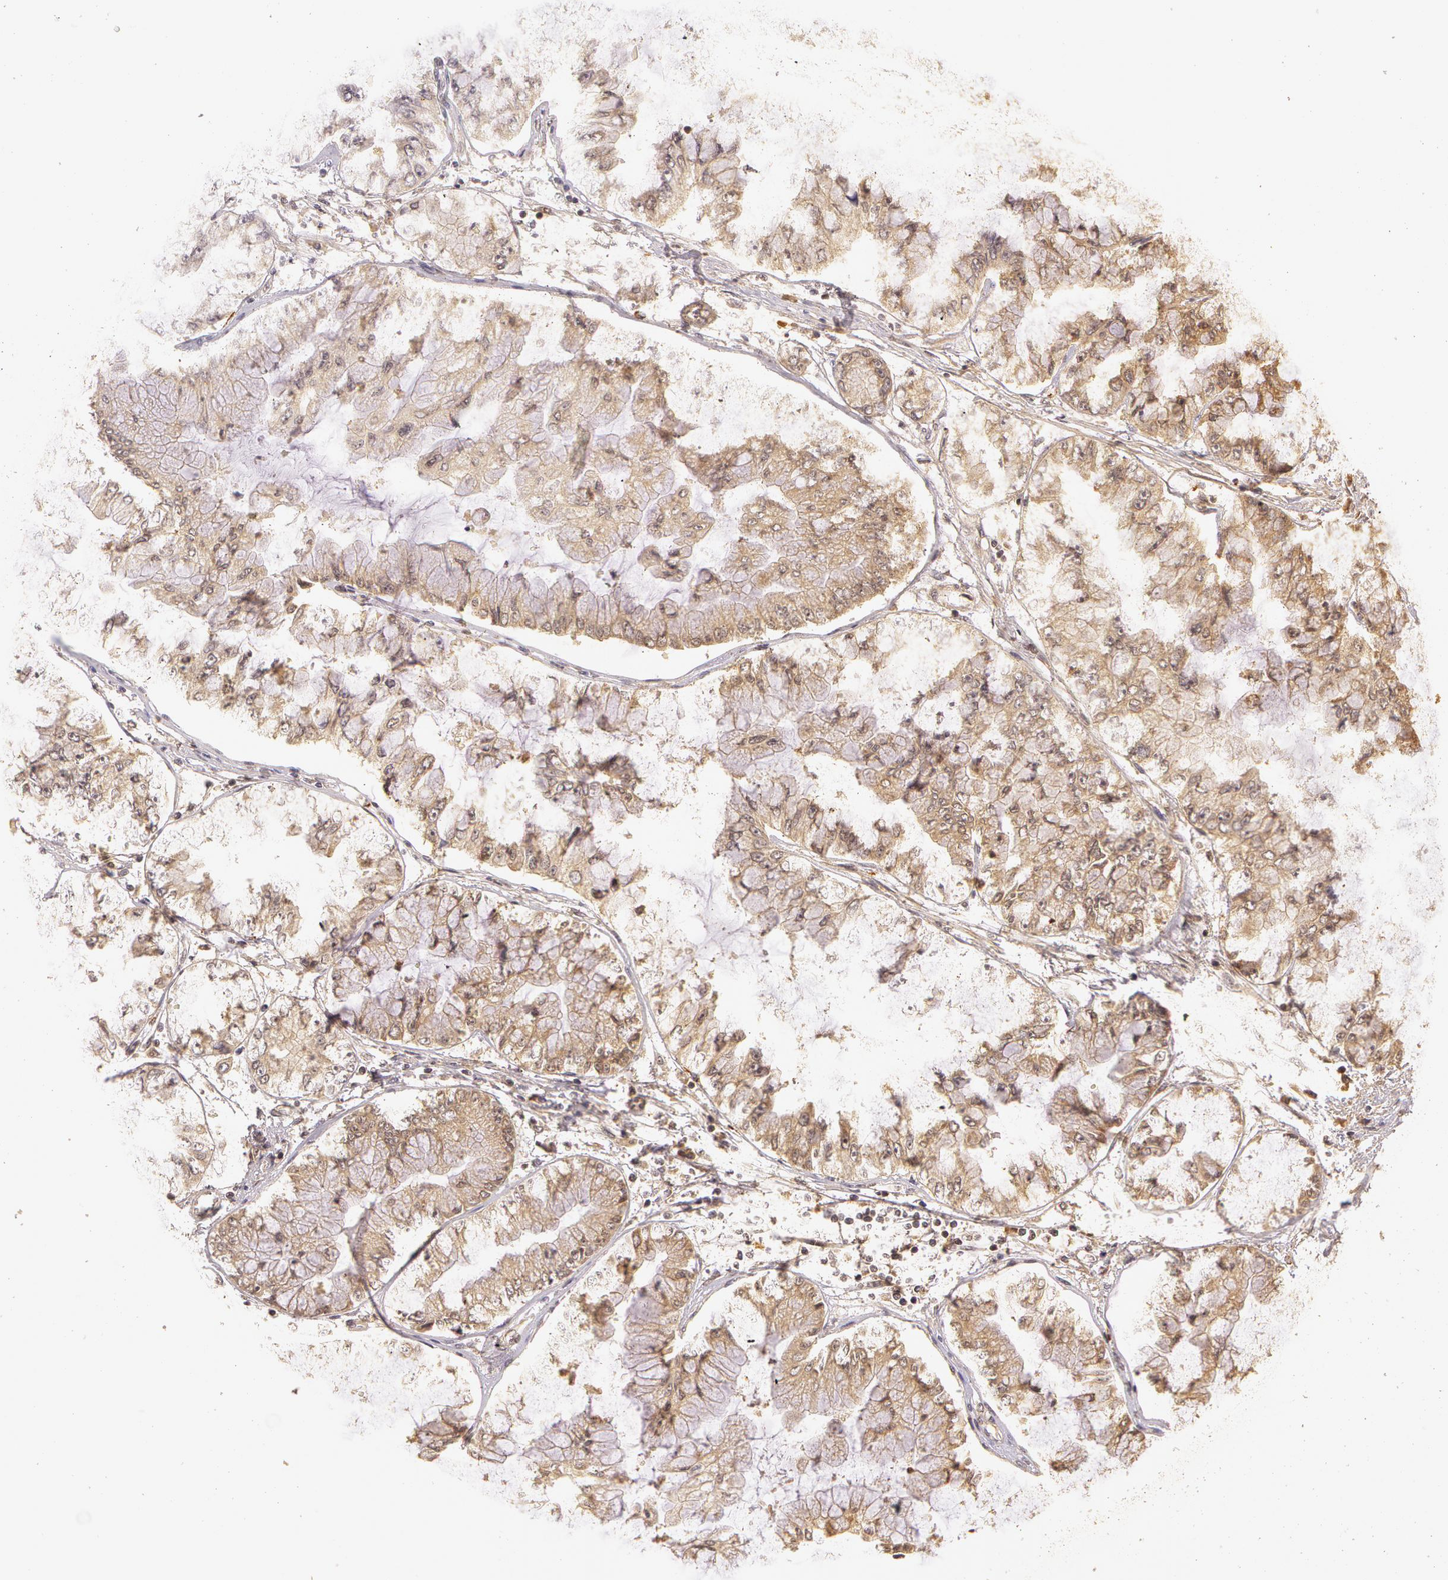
{"staining": {"intensity": "moderate", "quantity": ">75%", "location": "cytoplasmic/membranous"}, "tissue": "liver cancer", "cell_type": "Tumor cells", "image_type": "cancer", "snomed": [{"axis": "morphology", "description": "Cholangiocarcinoma"}, {"axis": "topography", "description": "Liver"}], "caption": "A brown stain labels moderate cytoplasmic/membranous positivity of a protein in human liver cancer (cholangiocarcinoma) tumor cells.", "gene": "ASCC2", "patient": {"sex": "female", "age": 79}}